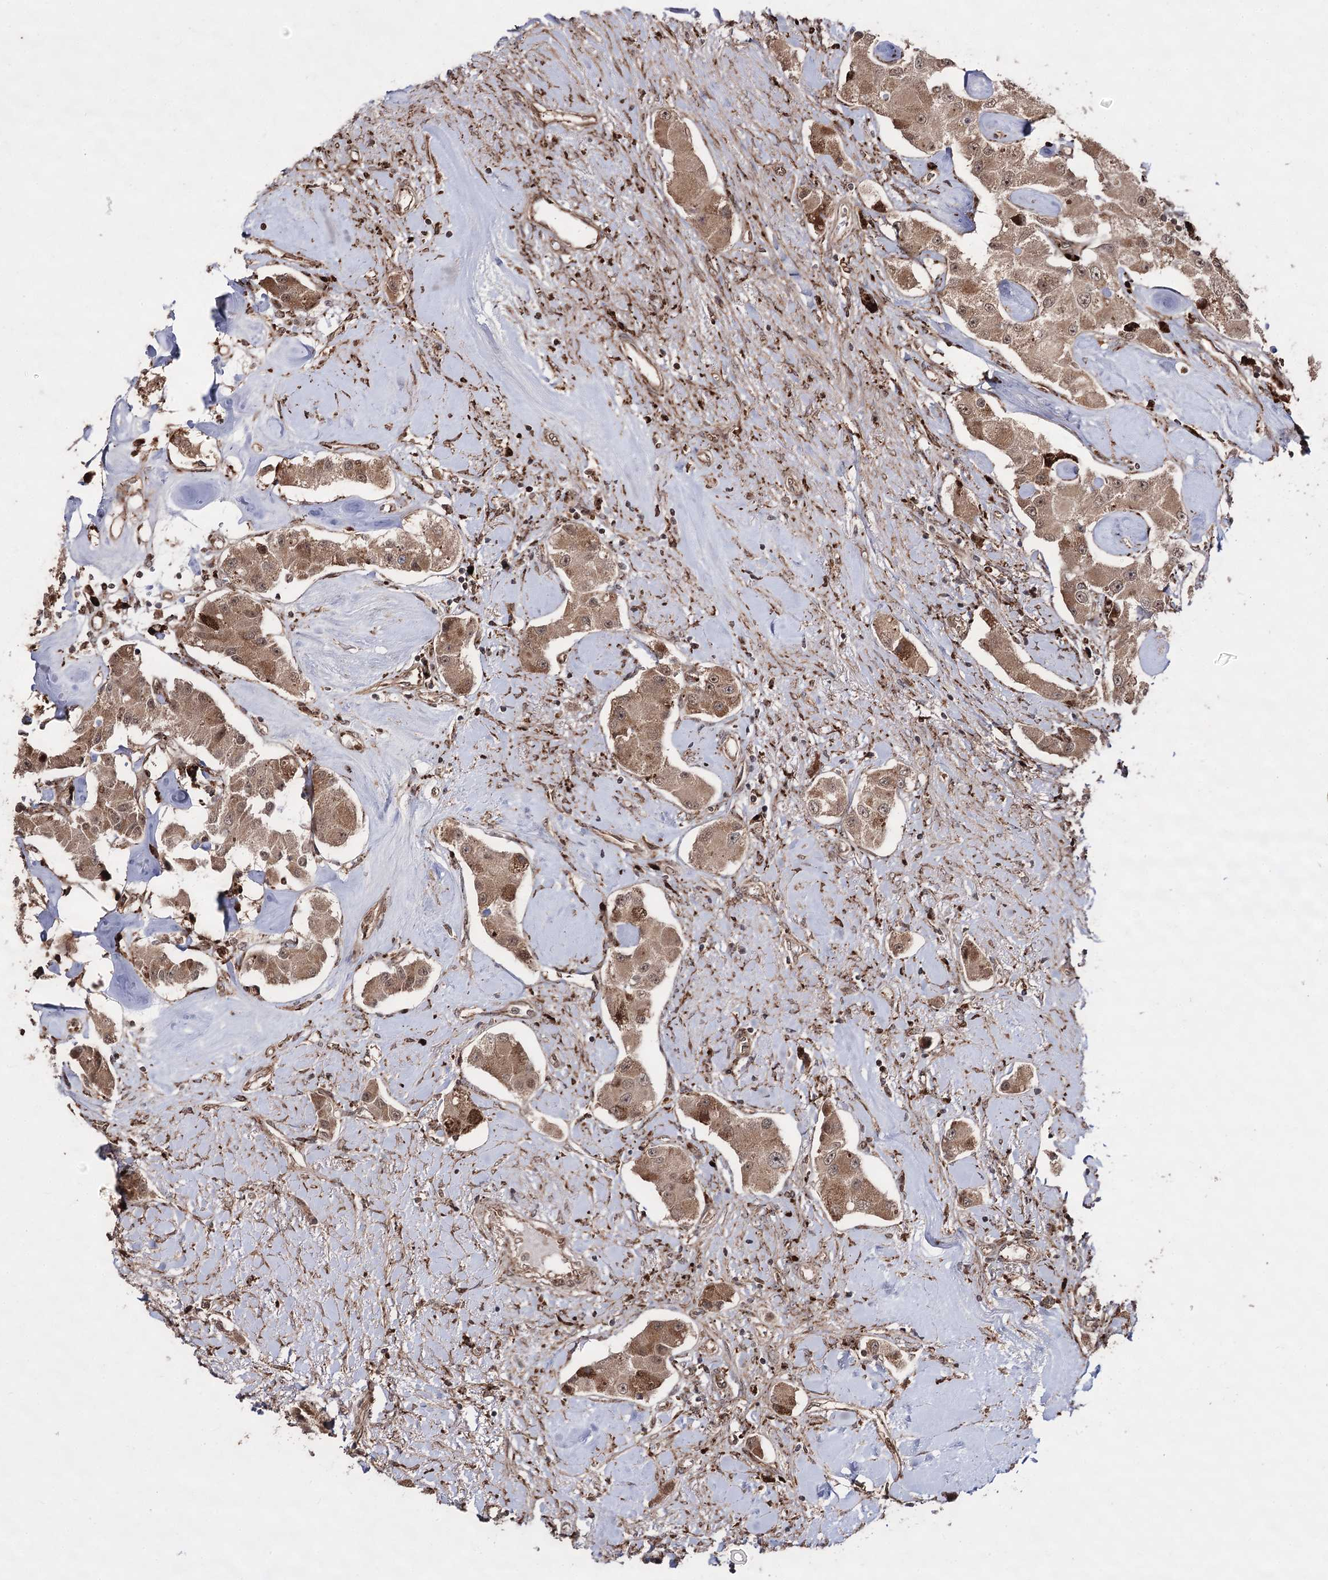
{"staining": {"intensity": "moderate", "quantity": ">75%", "location": "cytoplasmic/membranous,nuclear"}, "tissue": "carcinoid", "cell_type": "Tumor cells", "image_type": "cancer", "snomed": [{"axis": "morphology", "description": "Carcinoid, malignant, NOS"}, {"axis": "topography", "description": "Pancreas"}], "caption": "Protein analysis of carcinoid tissue reveals moderate cytoplasmic/membranous and nuclear staining in about >75% of tumor cells.", "gene": "FANCL", "patient": {"sex": "male", "age": 41}}